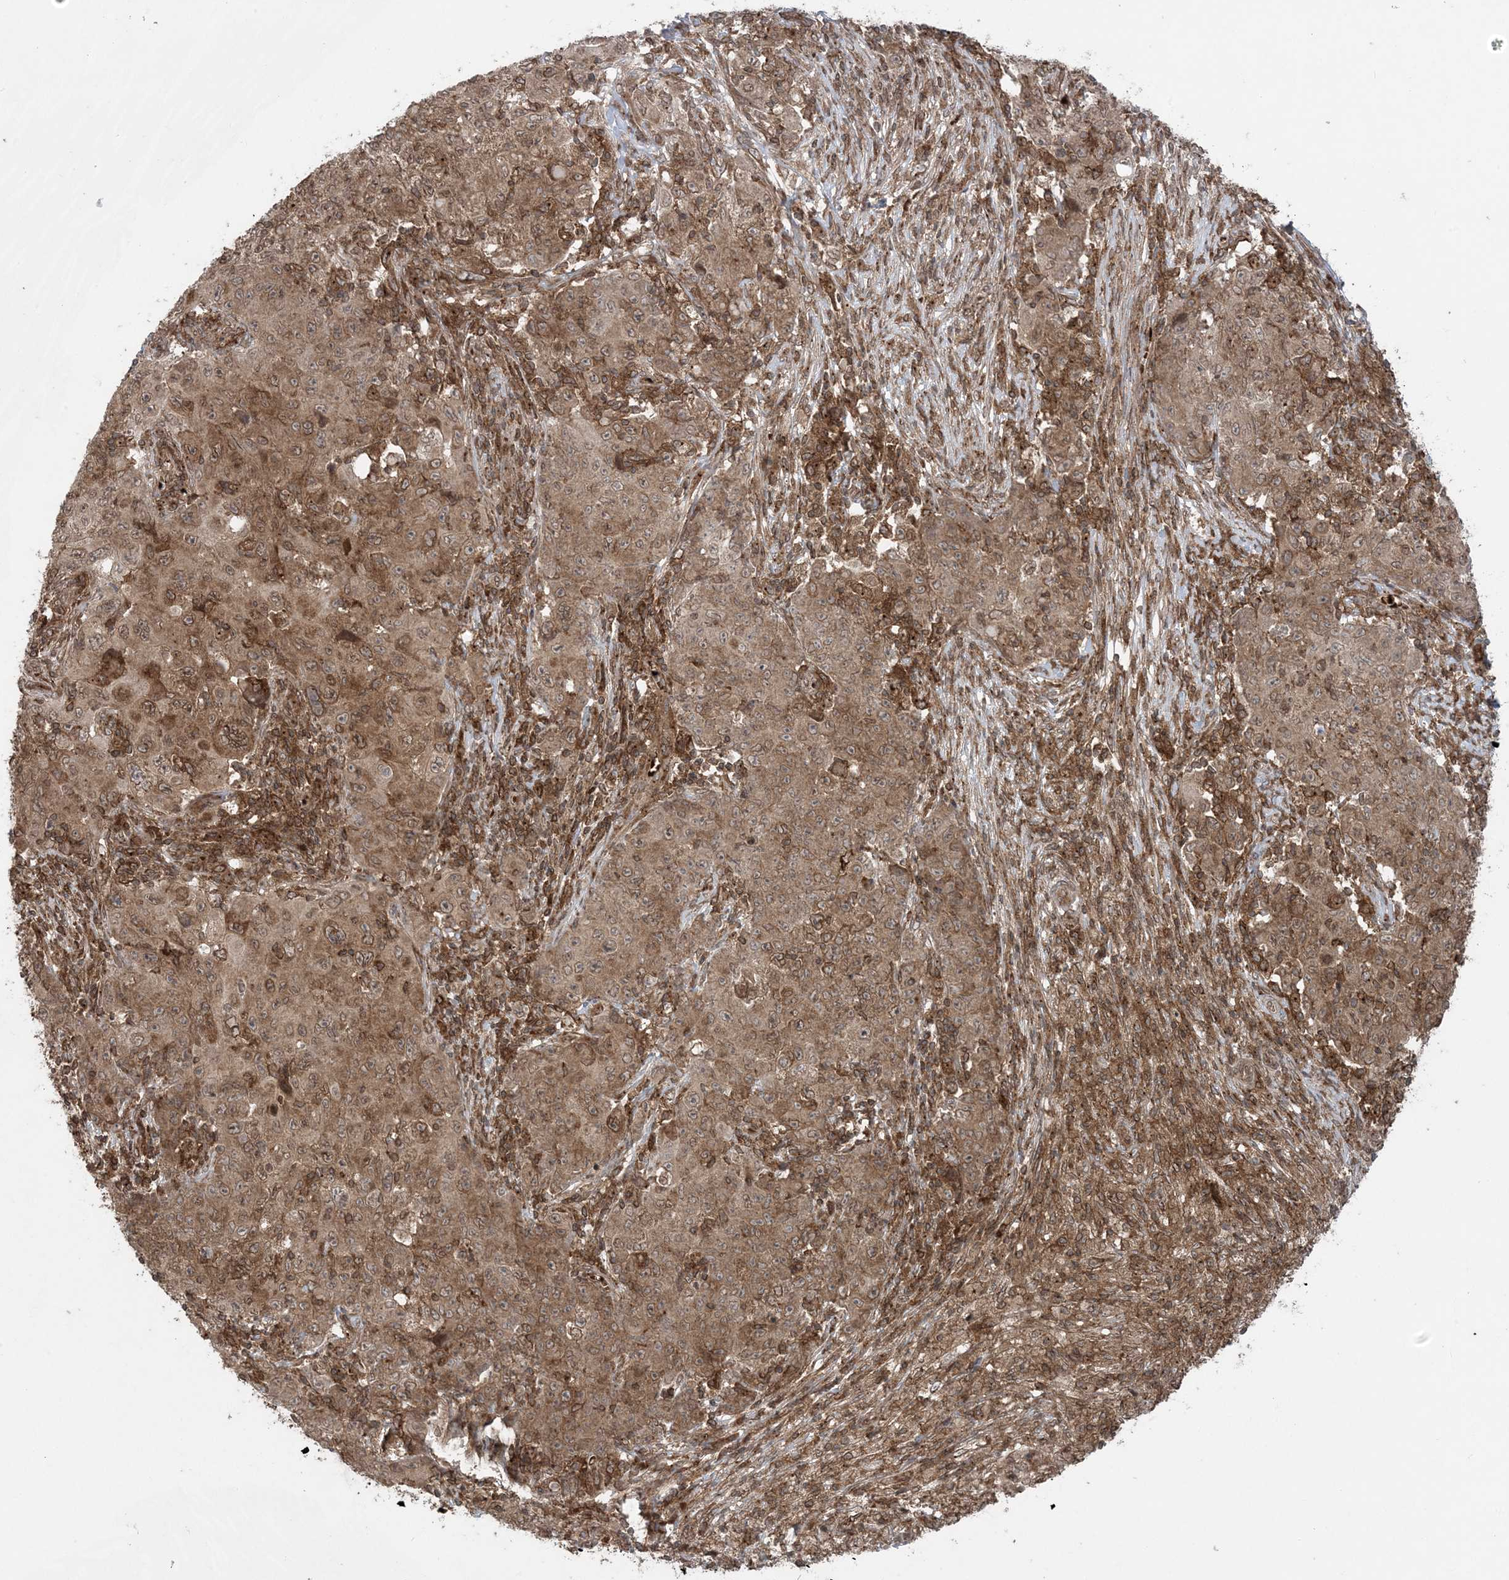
{"staining": {"intensity": "moderate", "quantity": ">75%", "location": "cytoplasmic/membranous"}, "tissue": "ovarian cancer", "cell_type": "Tumor cells", "image_type": "cancer", "snomed": [{"axis": "morphology", "description": "Carcinoma, endometroid"}, {"axis": "topography", "description": "Ovary"}], "caption": "IHC staining of ovarian cancer (endometroid carcinoma), which shows medium levels of moderate cytoplasmic/membranous positivity in approximately >75% of tumor cells indicating moderate cytoplasmic/membranous protein expression. The staining was performed using DAB (3,3'-diaminobenzidine) (brown) for protein detection and nuclei were counterstained in hematoxylin (blue).", "gene": "DDX19B", "patient": {"sex": "female", "age": 42}}